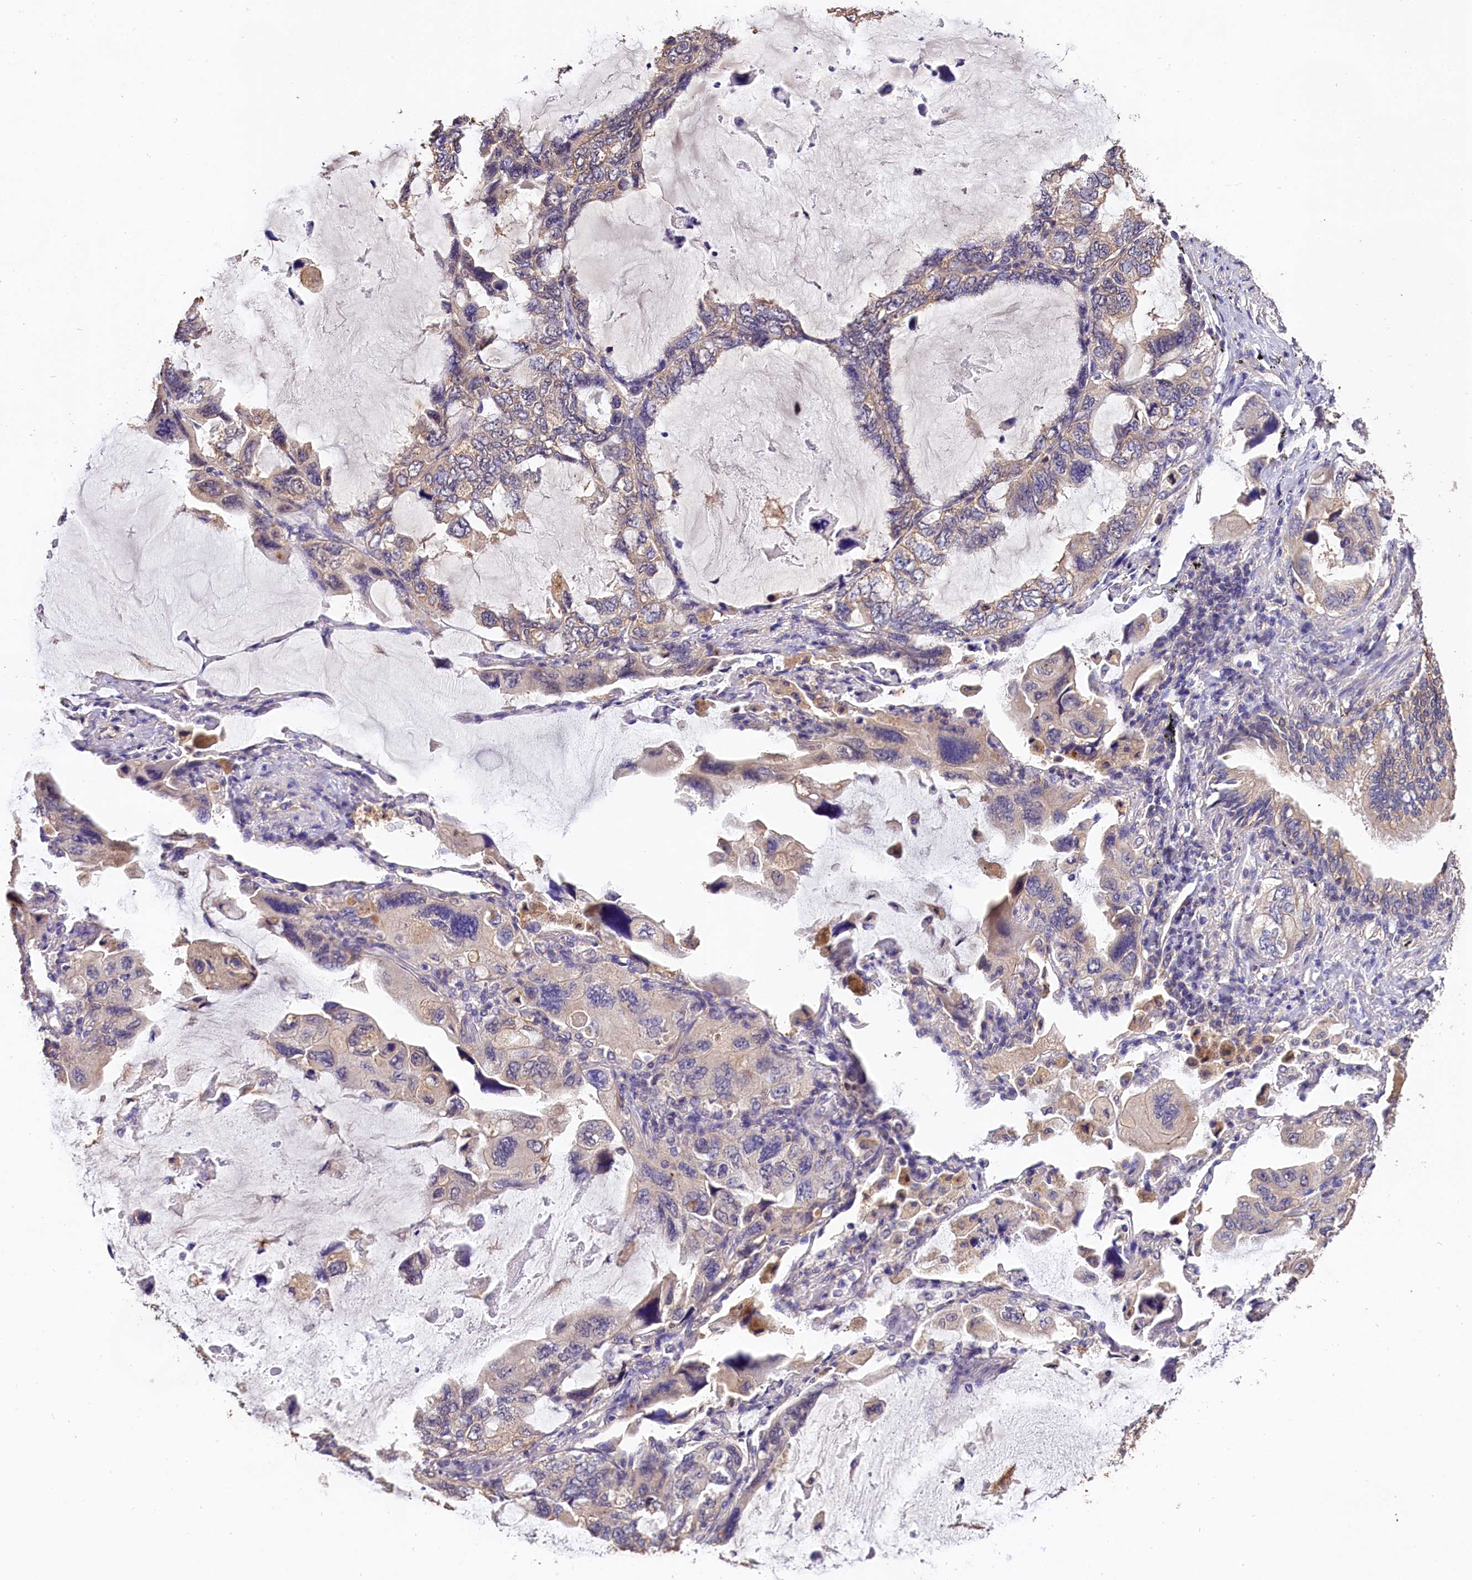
{"staining": {"intensity": "moderate", "quantity": "<25%", "location": "cytoplasmic/membranous"}, "tissue": "lung cancer", "cell_type": "Tumor cells", "image_type": "cancer", "snomed": [{"axis": "morphology", "description": "Squamous cell carcinoma, NOS"}, {"axis": "topography", "description": "Lung"}], "caption": "An immunohistochemistry (IHC) photomicrograph of tumor tissue is shown. Protein staining in brown highlights moderate cytoplasmic/membranous positivity in lung squamous cell carcinoma within tumor cells.", "gene": "OAS3", "patient": {"sex": "female", "age": 73}}